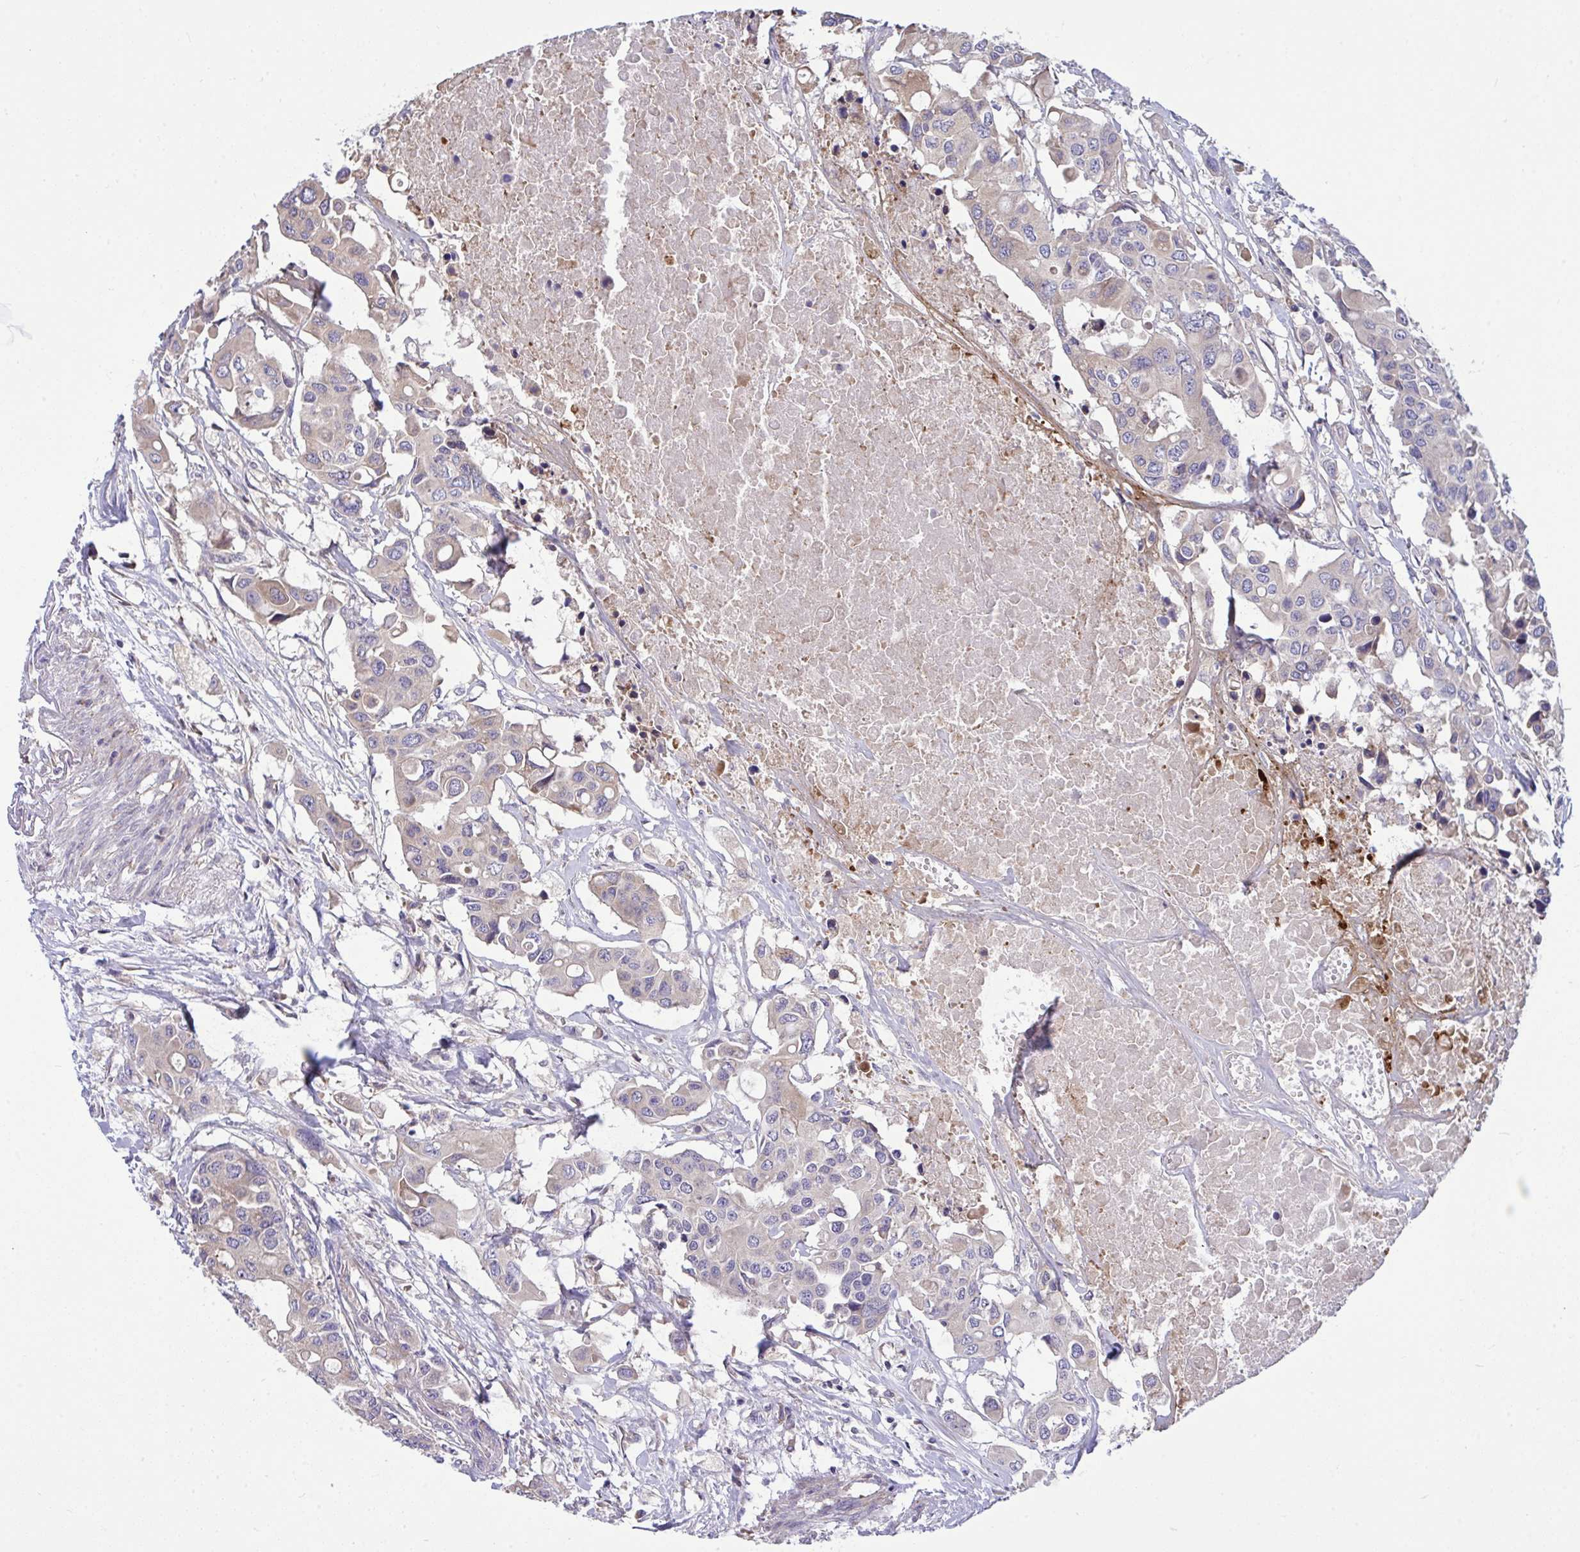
{"staining": {"intensity": "negative", "quantity": "none", "location": "none"}, "tissue": "colorectal cancer", "cell_type": "Tumor cells", "image_type": "cancer", "snomed": [{"axis": "morphology", "description": "Adenocarcinoma, NOS"}, {"axis": "topography", "description": "Colon"}], "caption": "Immunohistochemistry of human colorectal adenocarcinoma displays no staining in tumor cells.", "gene": "GRB14", "patient": {"sex": "male", "age": 77}}